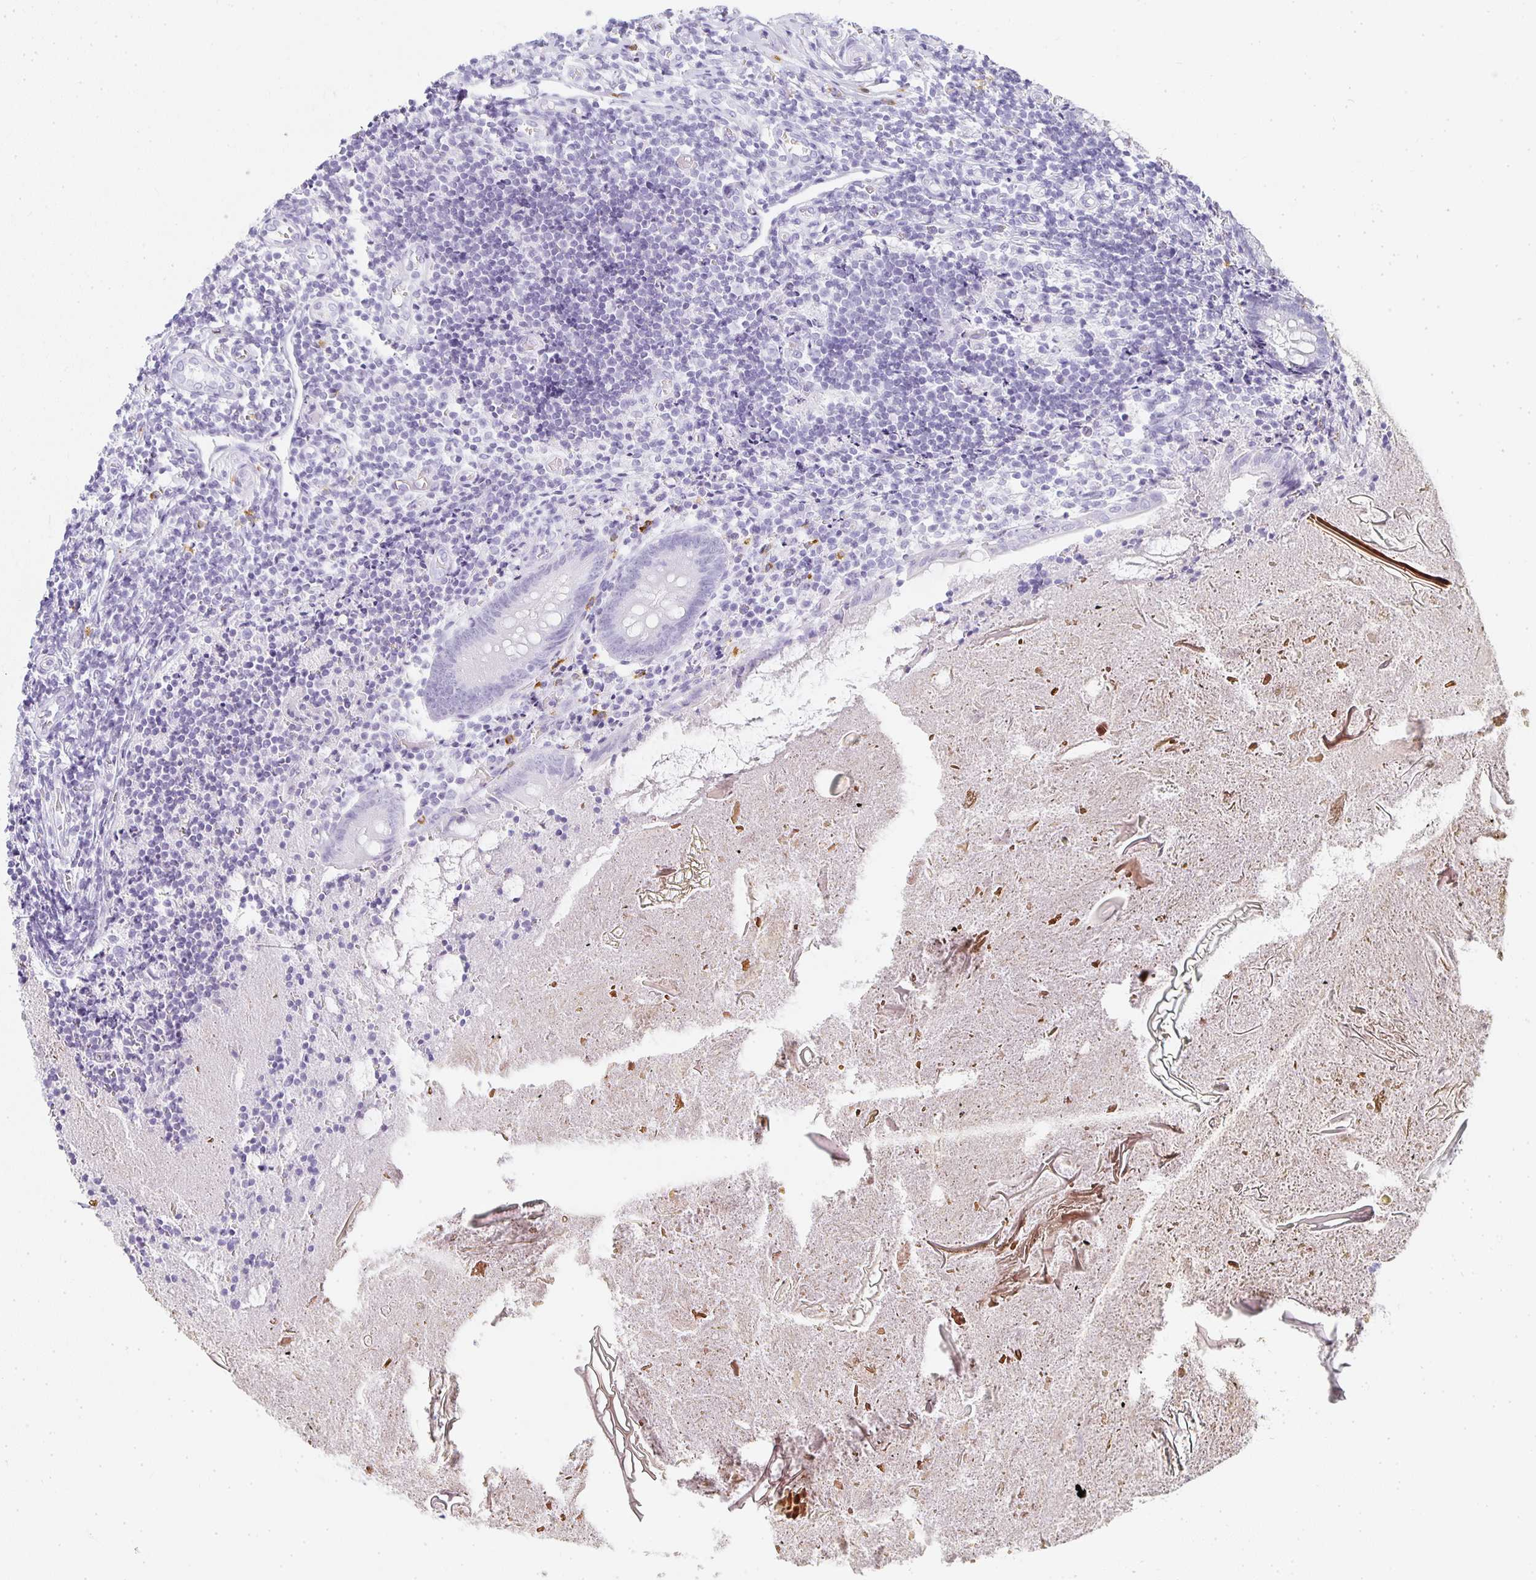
{"staining": {"intensity": "negative", "quantity": "none", "location": "none"}, "tissue": "appendix", "cell_type": "Glandular cells", "image_type": "normal", "snomed": [{"axis": "morphology", "description": "Normal tissue, NOS"}, {"axis": "topography", "description": "Appendix"}], "caption": "Immunohistochemistry of normal human appendix demonstrates no positivity in glandular cells.", "gene": "TPSD1", "patient": {"sex": "female", "age": 17}}